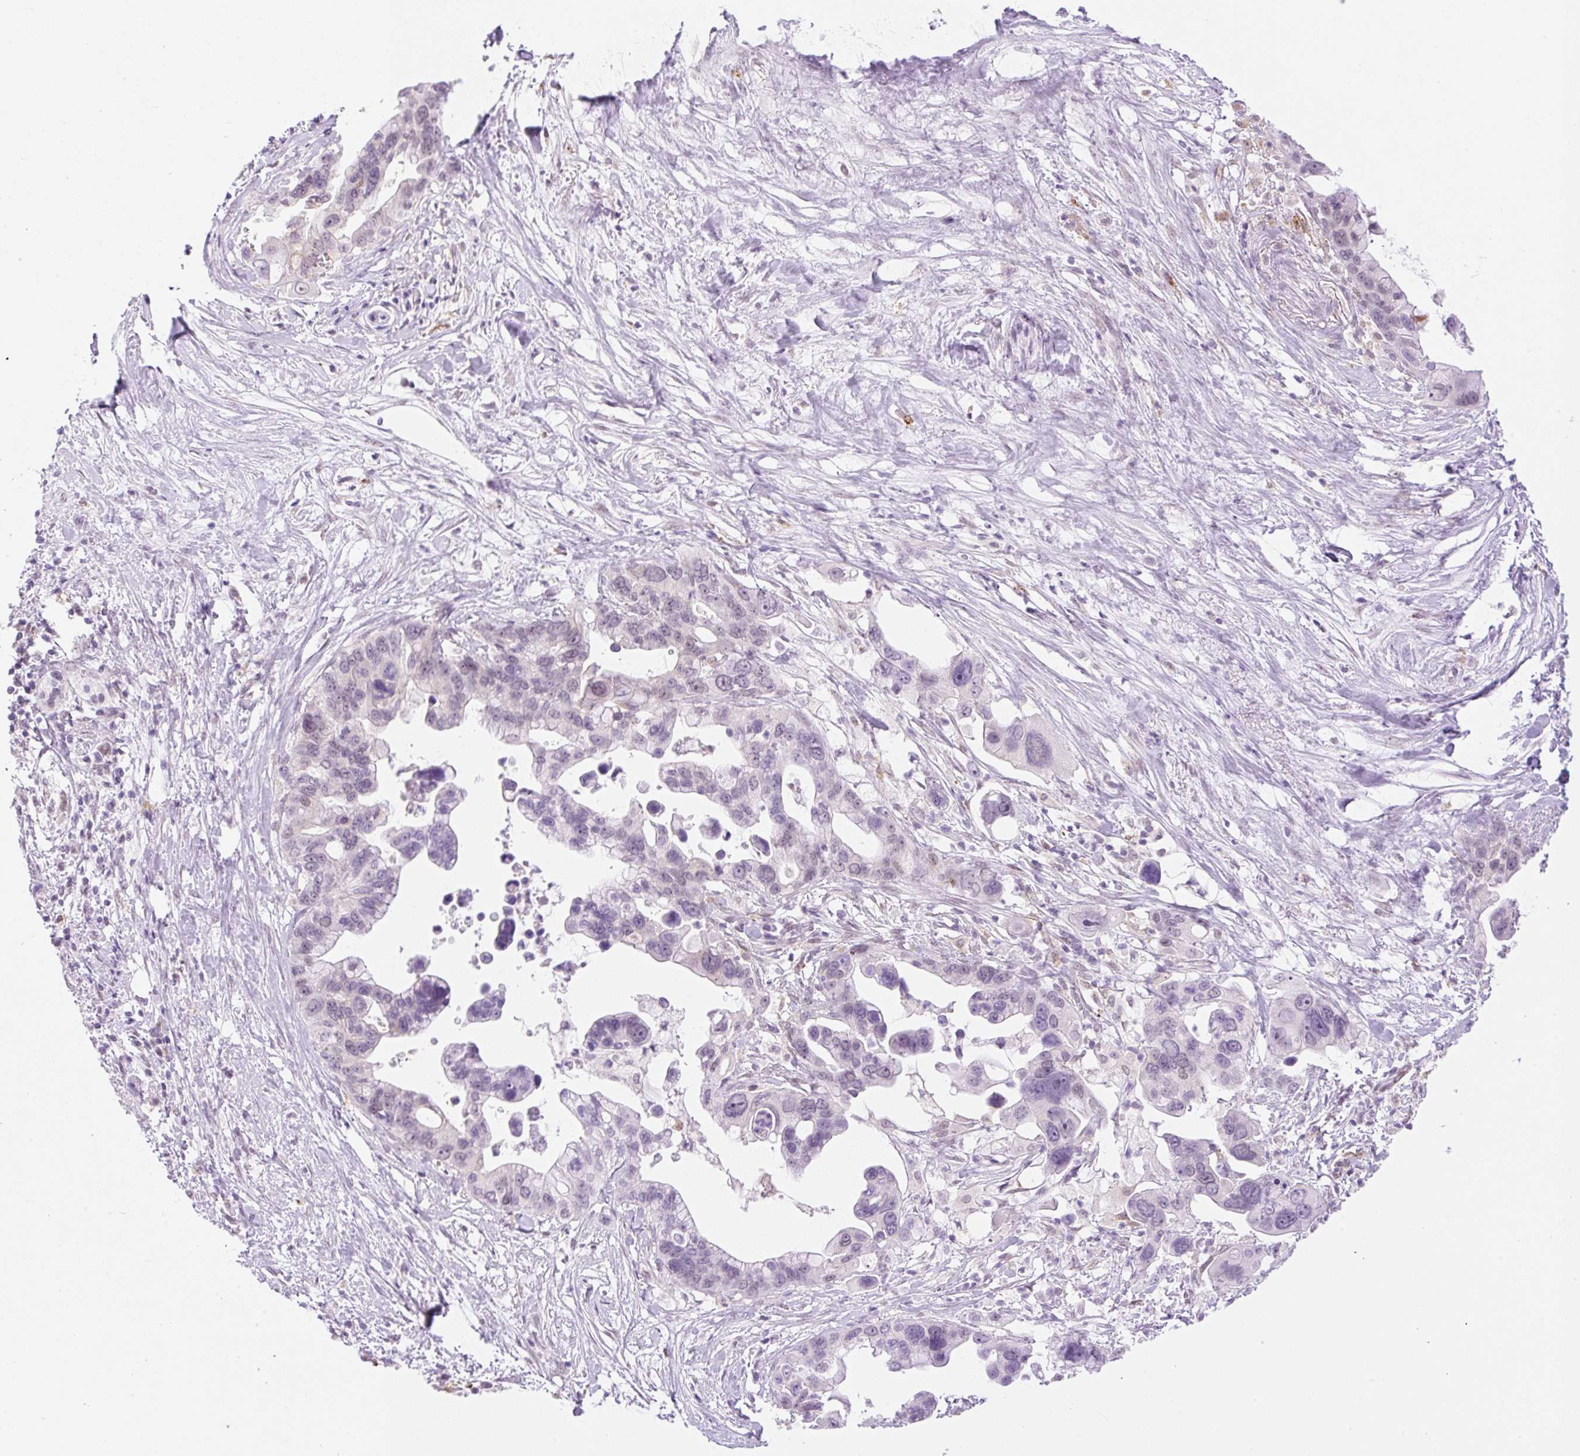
{"staining": {"intensity": "weak", "quantity": "<25%", "location": "nuclear"}, "tissue": "pancreatic cancer", "cell_type": "Tumor cells", "image_type": "cancer", "snomed": [{"axis": "morphology", "description": "Adenocarcinoma, NOS"}, {"axis": "topography", "description": "Pancreas"}], "caption": "This photomicrograph is of pancreatic cancer stained with immunohistochemistry to label a protein in brown with the nuclei are counter-stained blue. There is no expression in tumor cells.", "gene": "PALM3", "patient": {"sex": "female", "age": 83}}